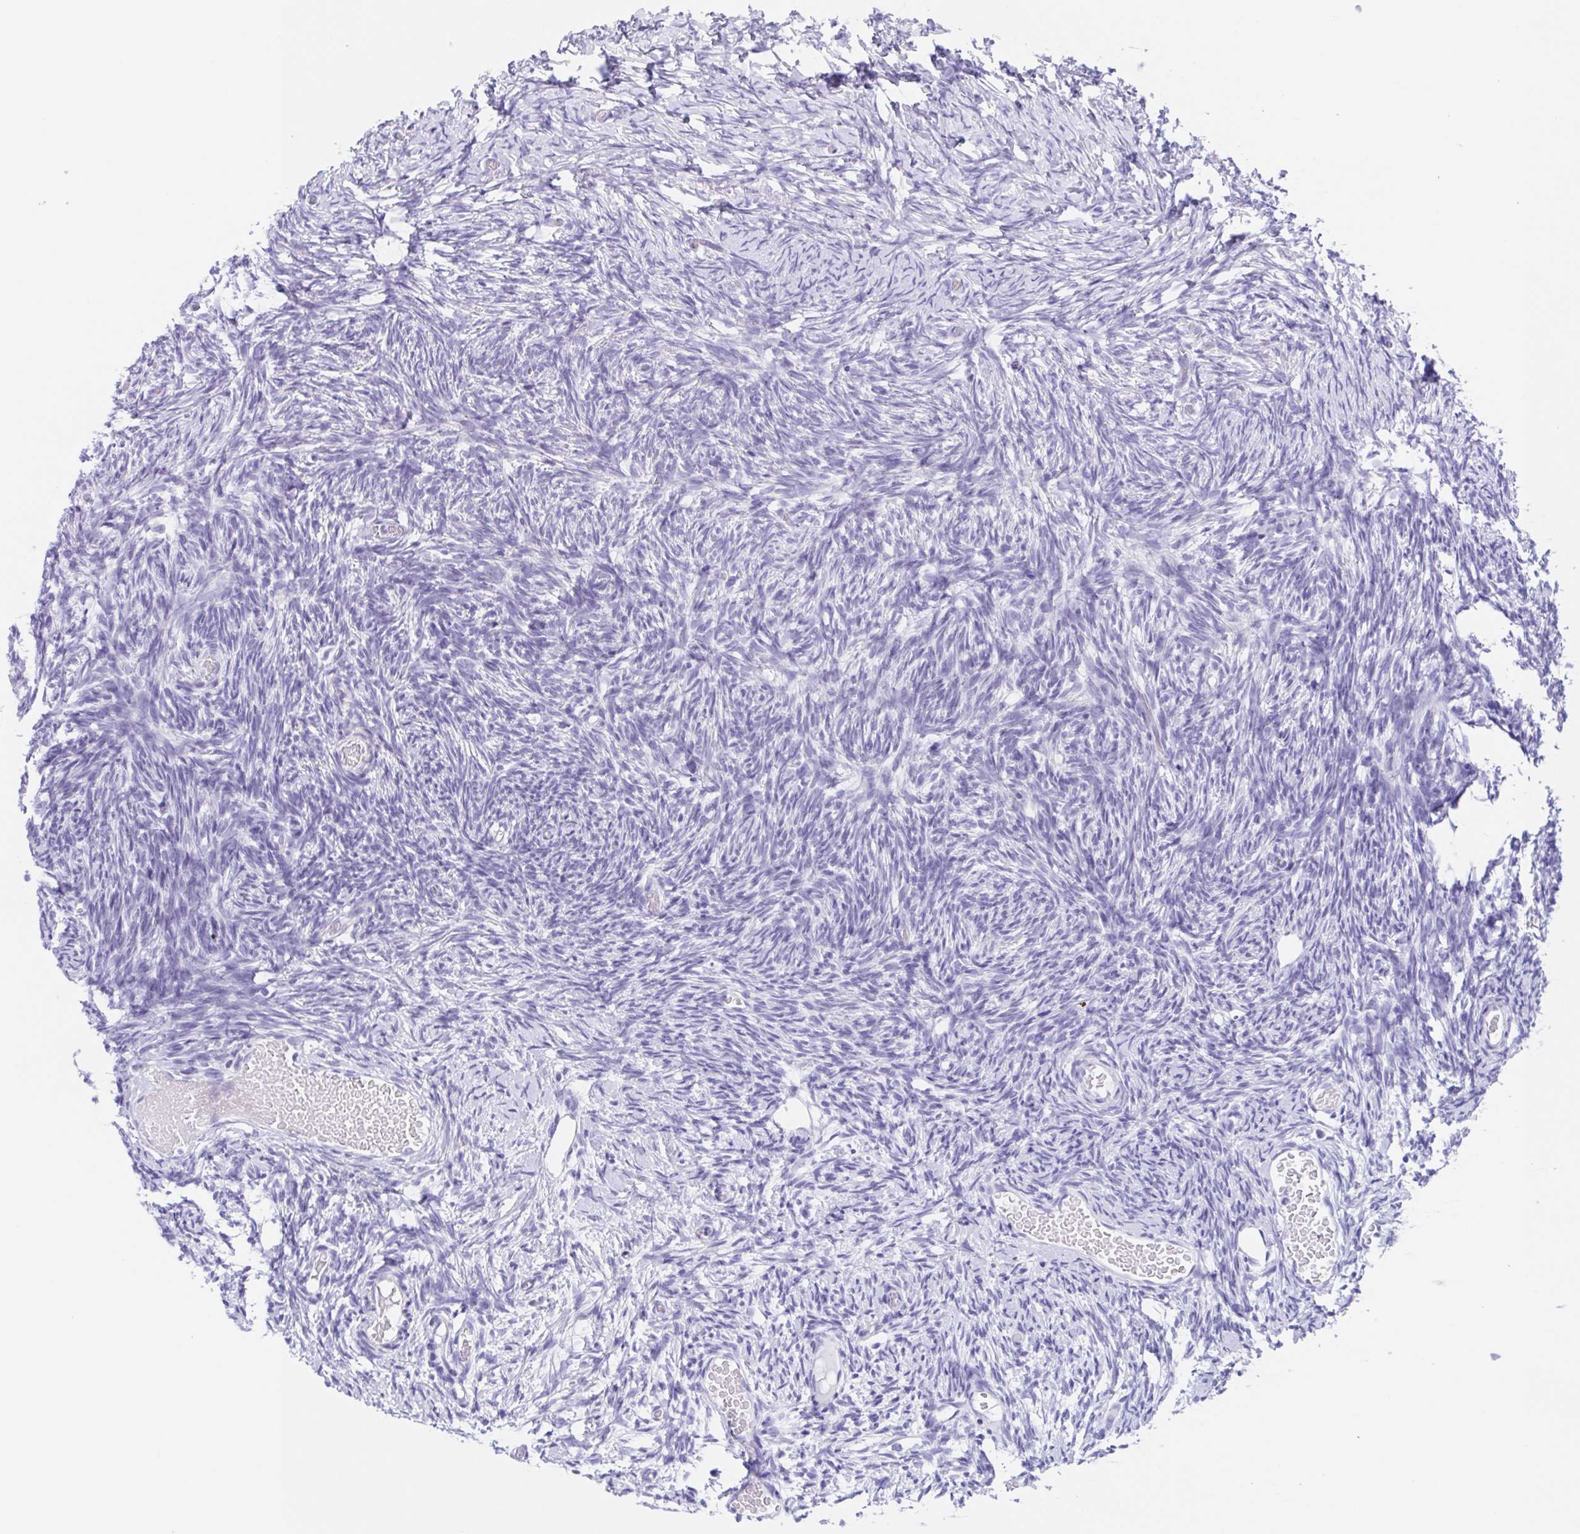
{"staining": {"intensity": "negative", "quantity": "none", "location": "none"}, "tissue": "ovary", "cell_type": "Ovarian stroma cells", "image_type": "normal", "snomed": [{"axis": "morphology", "description": "Normal tissue, NOS"}, {"axis": "topography", "description": "Ovary"}], "caption": "Immunohistochemistry (IHC) of normal ovary demonstrates no expression in ovarian stroma cells.", "gene": "SCG3", "patient": {"sex": "female", "age": 39}}